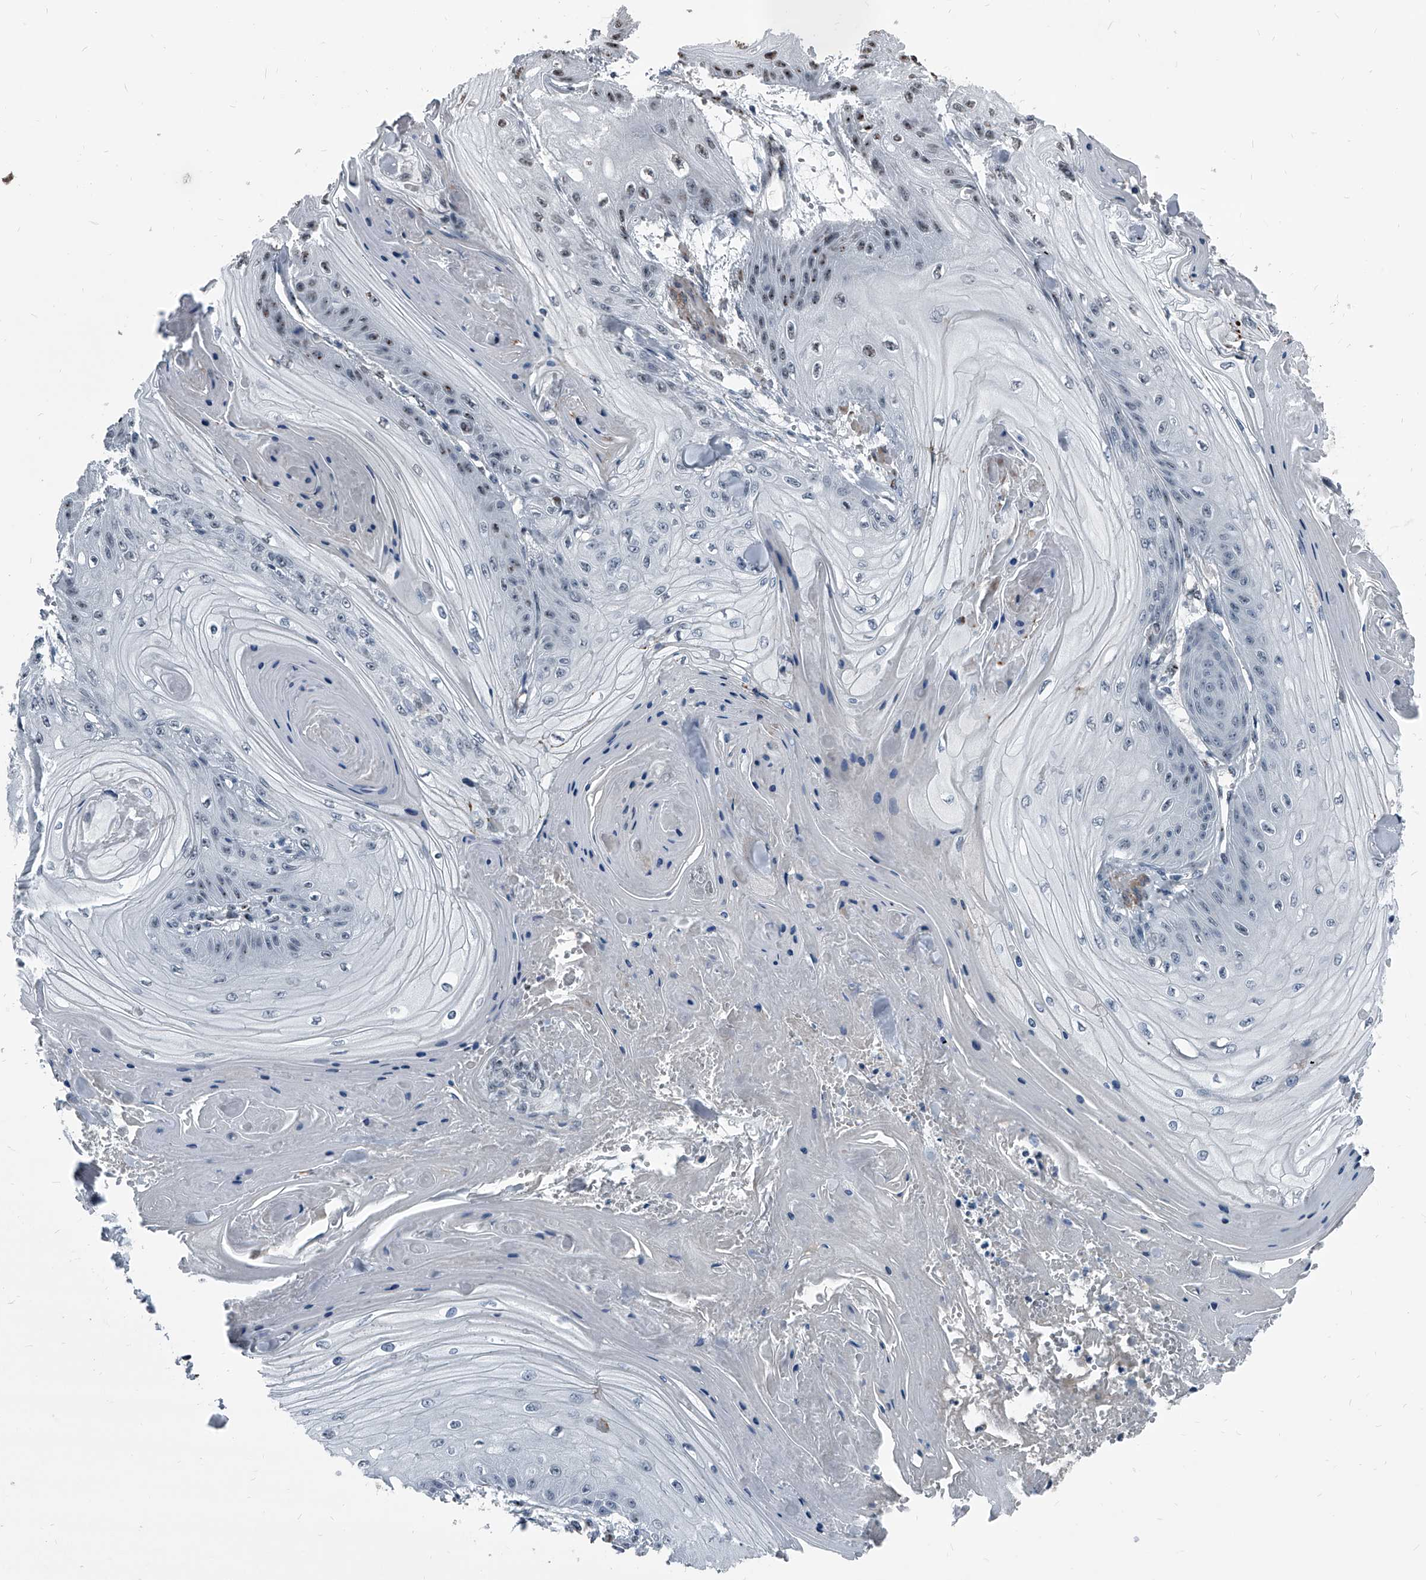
{"staining": {"intensity": "moderate", "quantity": "<25%", "location": "nuclear"}, "tissue": "skin cancer", "cell_type": "Tumor cells", "image_type": "cancer", "snomed": [{"axis": "morphology", "description": "Squamous cell carcinoma, NOS"}, {"axis": "topography", "description": "Skin"}], "caption": "This is an image of immunohistochemistry (IHC) staining of skin cancer (squamous cell carcinoma), which shows moderate staining in the nuclear of tumor cells.", "gene": "MEN1", "patient": {"sex": "male", "age": 74}}